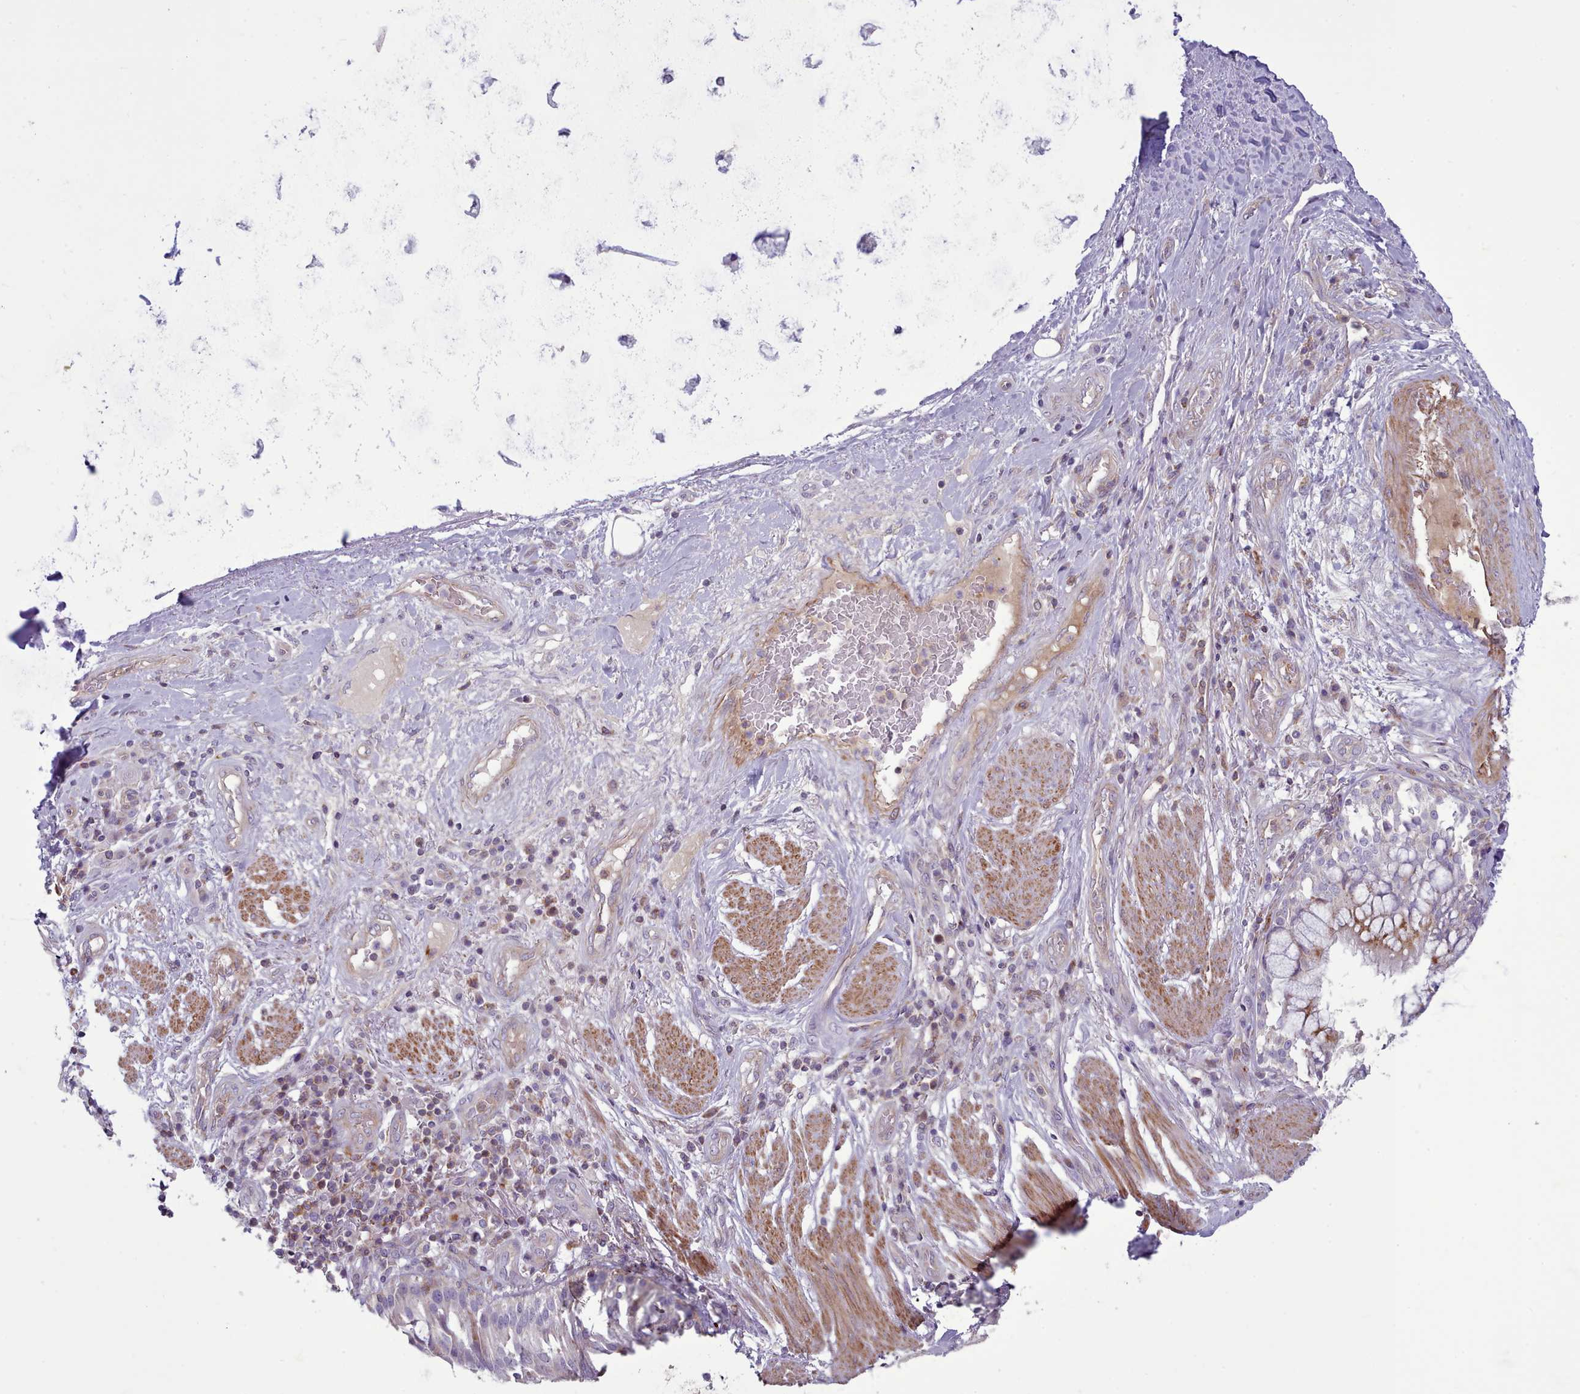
{"staining": {"intensity": "negative", "quantity": "none", "location": "none"}, "tissue": "soft tissue", "cell_type": "Fibroblasts", "image_type": "normal", "snomed": [{"axis": "morphology", "description": "Normal tissue, NOS"}, {"axis": "morphology", "description": "Squamous cell carcinoma, NOS"}, {"axis": "topography", "description": "Bronchus"}, {"axis": "topography", "description": "Lung"}], "caption": "This is a histopathology image of immunohistochemistry (IHC) staining of normal soft tissue, which shows no positivity in fibroblasts. (DAB (3,3'-diaminobenzidine) IHC, high magnification).", "gene": "TENT4B", "patient": {"sex": "male", "age": 64}}